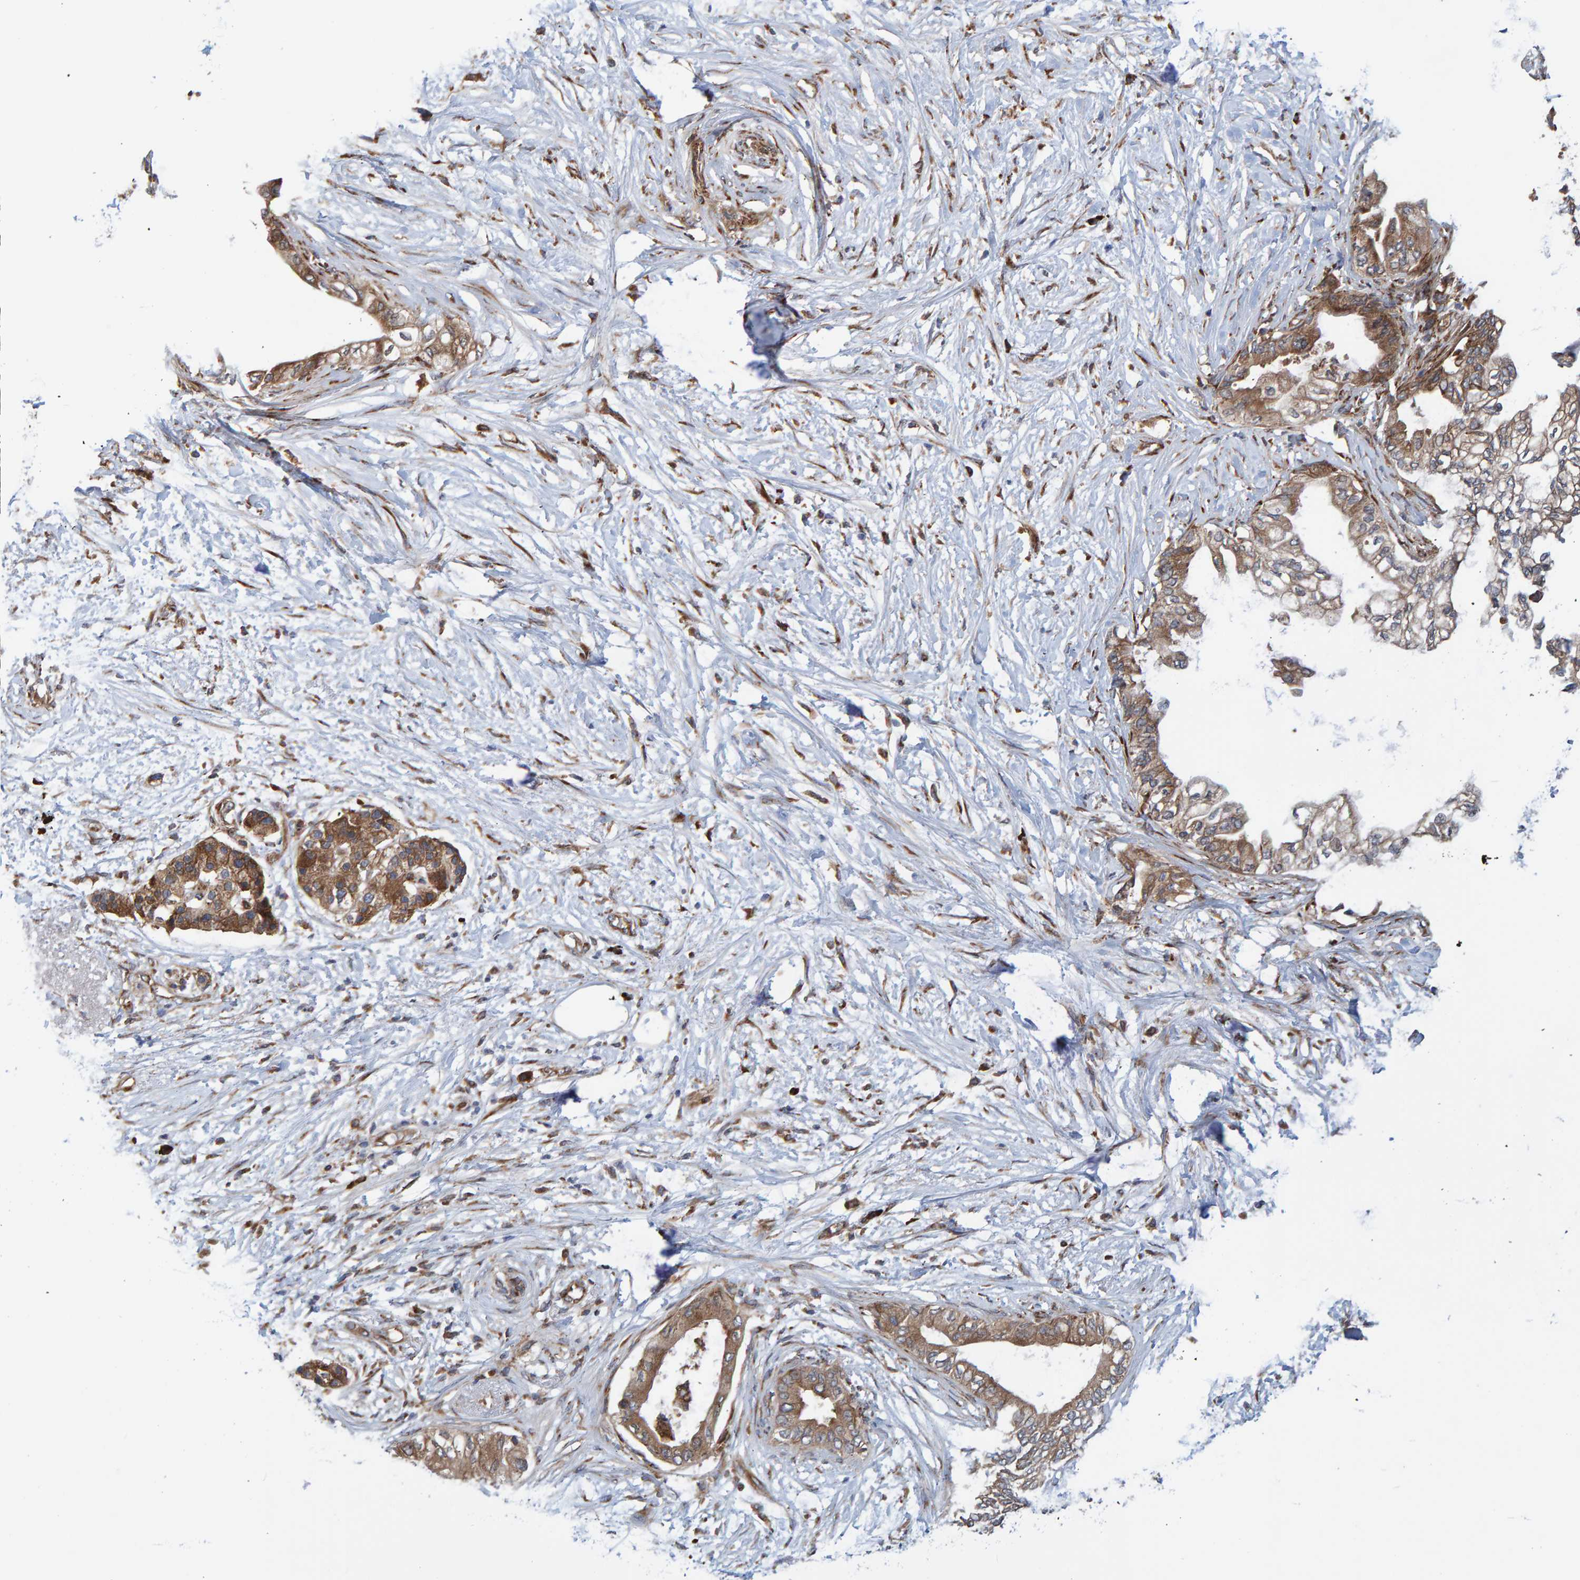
{"staining": {"intensity": "moderate", "quantity": ">75%", "location": "cytoplasmic/membranous"}, "tissue": "pancreatic cancer", "cell_type": "Tumor cells", "image_type": "cancer", "snomed": [{"axis": "morphology", "description": "Normal tissue, NOS"}, {"axis": "morphology", "description": "Adenocarcinoma, NOS"}, {"axis": "topography", "description": "Pancreas"}, {"axis": "topography", "description": "Duodenum"}], "caption": "IHC of pancreatic cancer (adenocarcinoma) exhibits medium levels of moderate cytoplasmic/membranous expression in about >75% of tumor cells.", "gene": "KIAA0753", "patient": {"sex": "female", "age": 60}}